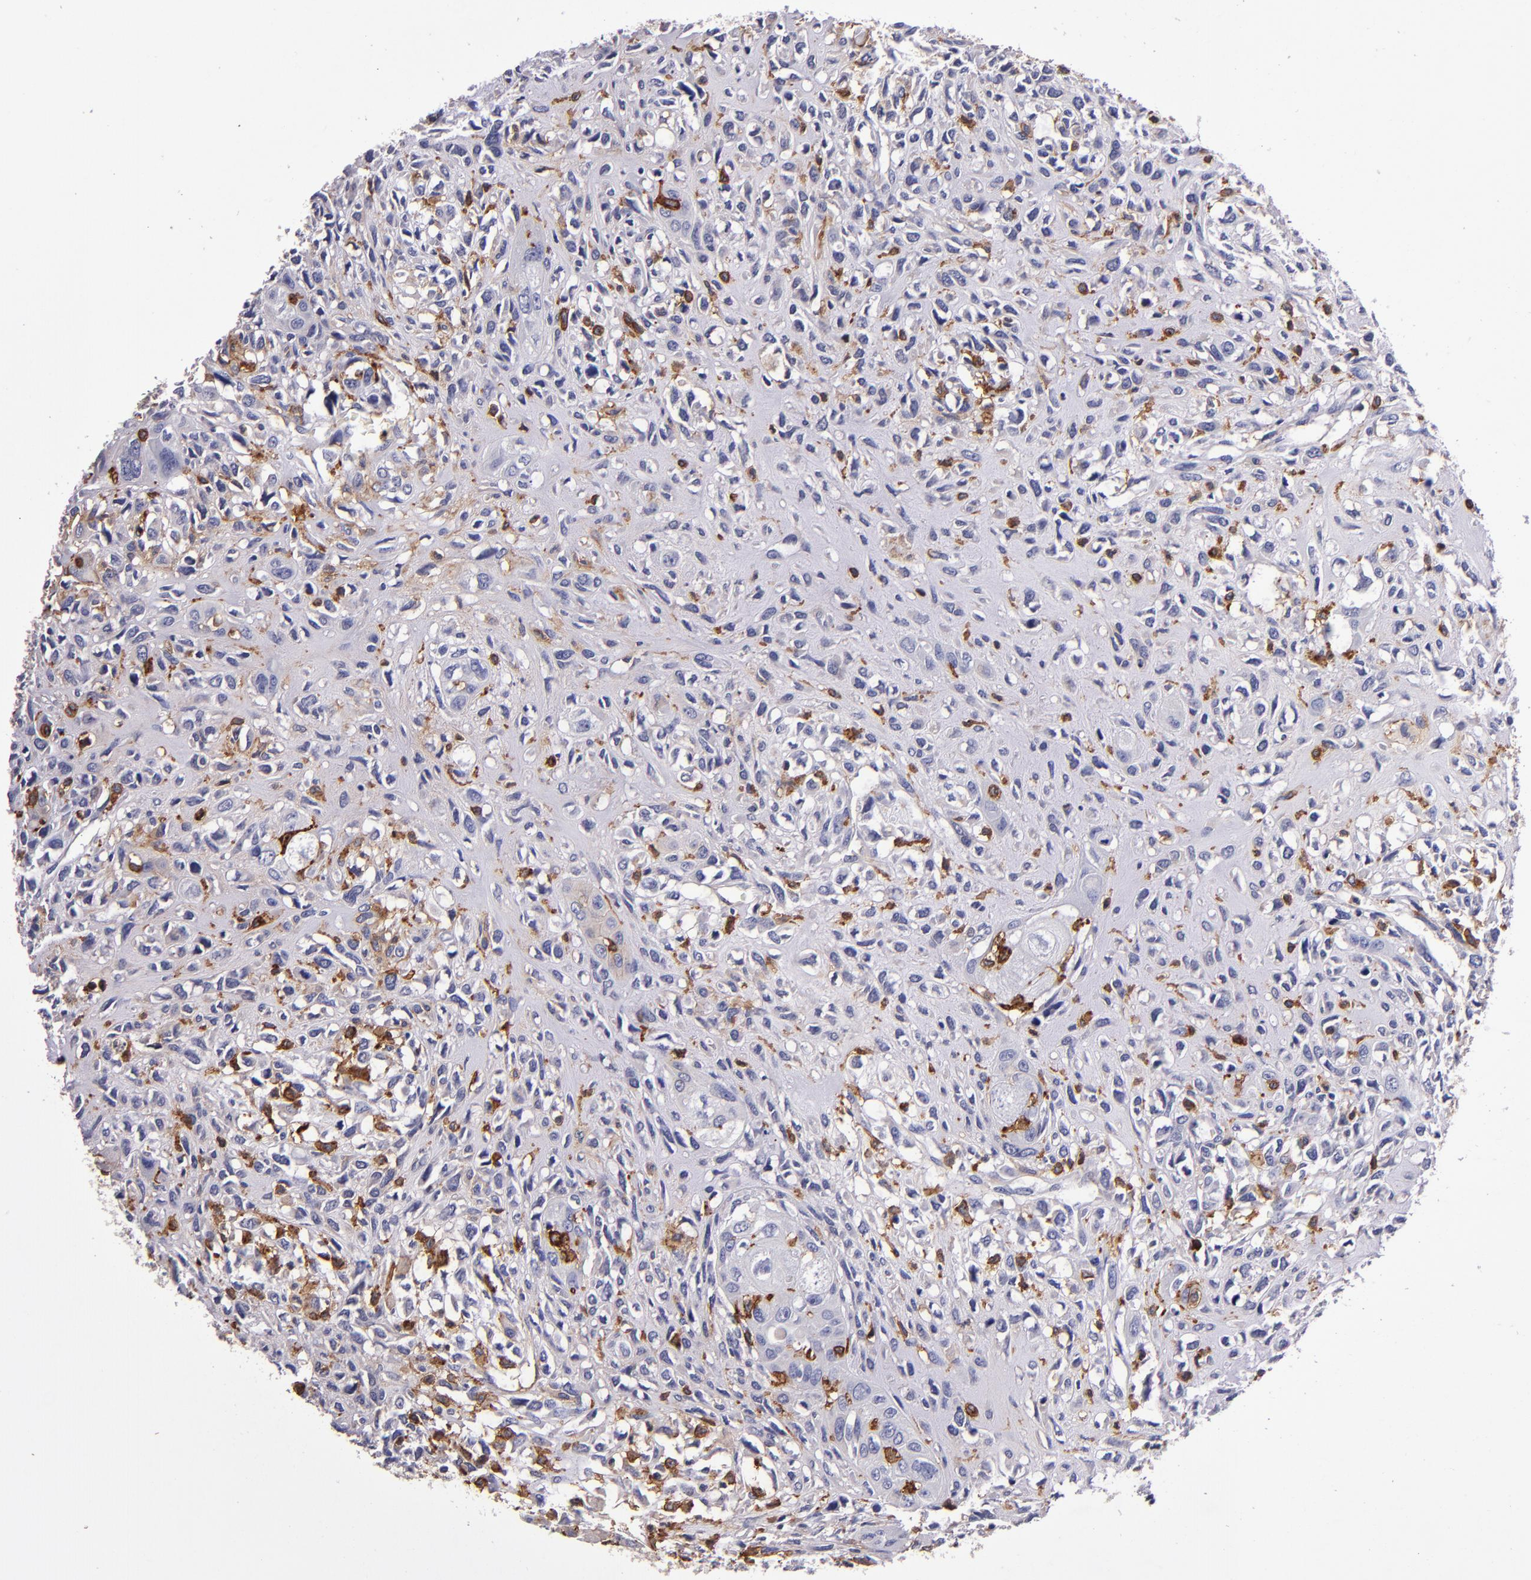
{"staining": {"intensity": "strong", "quantity": "<25%", "location": "cytoplasmic/membranous"}, "tissue": "head and neck cancer", "cell_type": "Tumor cells", "image_type": "cancer", "snomed": [{"axis": "morphology", "description": "Neoplasm, malignant, NOS"}, {"axis": "topography", "description": "Salivary gland"}, {"axis": "topography", "description": "Head-Neck"}], "caption": "Protein staining of neoplasm (malignant) (head and neck) tissue demonstrates strong cytoplasmic/membranous staining in about <25% of tumor cells. The protein of interest is shown in brown color, while the nuclei are stained blue.", "gene": "SIRPA", "patient": {"sex": "male", "age": 43}}